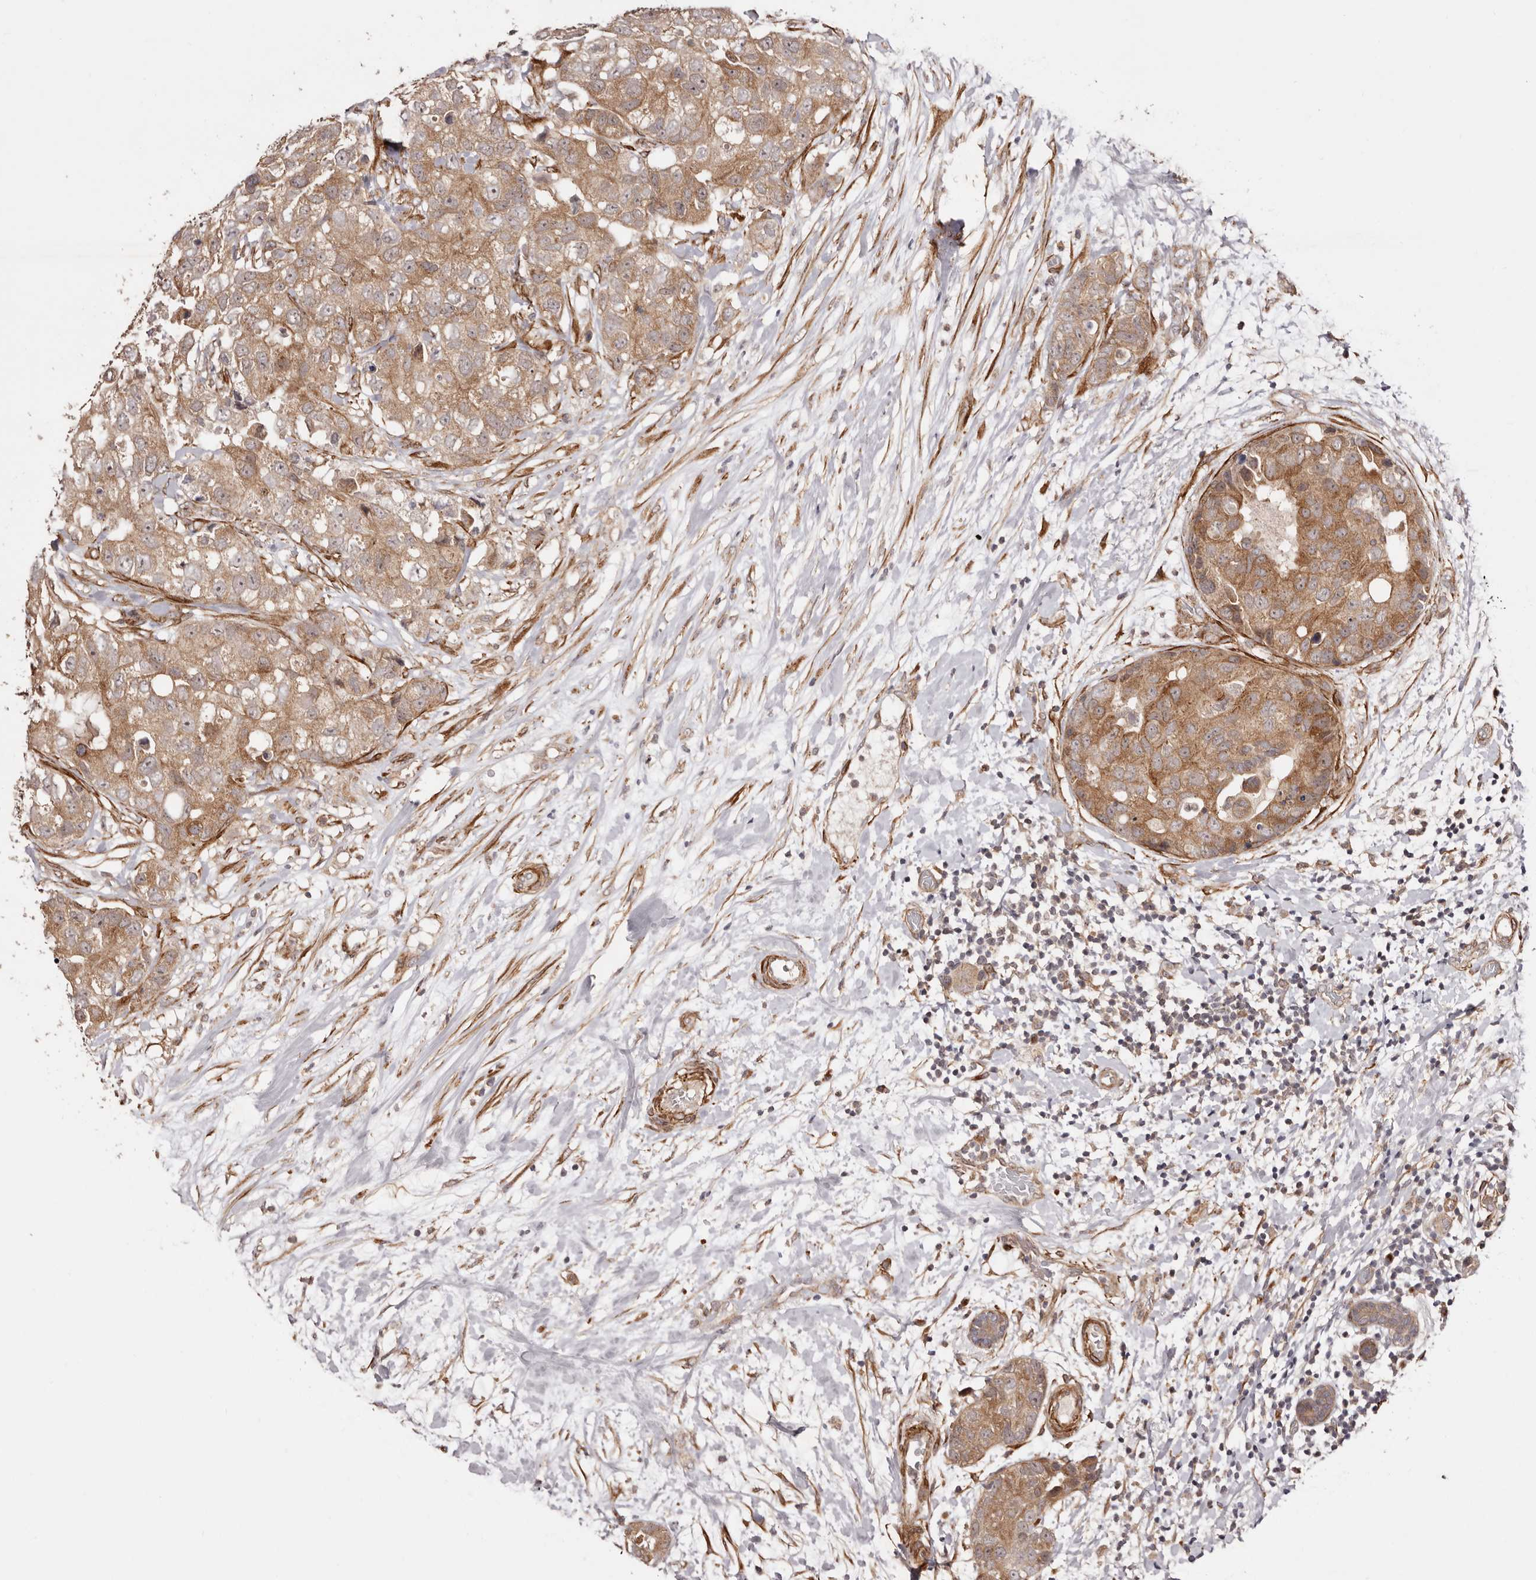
{"staining": {"intensity": "moderate", "quantity": ">75%", "location": "cytoplasmic/membranous"}, "tissue": "breast cancer", "cell_type": "Tumor cells", "image_type": "cancer", "snomed": [{"axis": "morphology", "description": "Duct carcinoma"}, {"axis": "topography", "description": "Breast"}], "caption": "Immunohistochemical staining of infiltrating ductal carcinoma (breast) displays moderate cytoplasmic/membranous protein staining in approximately >75% of tumor cells.", "gene": "MICAL2", "patient": {"sex": "female", "age": 62}}